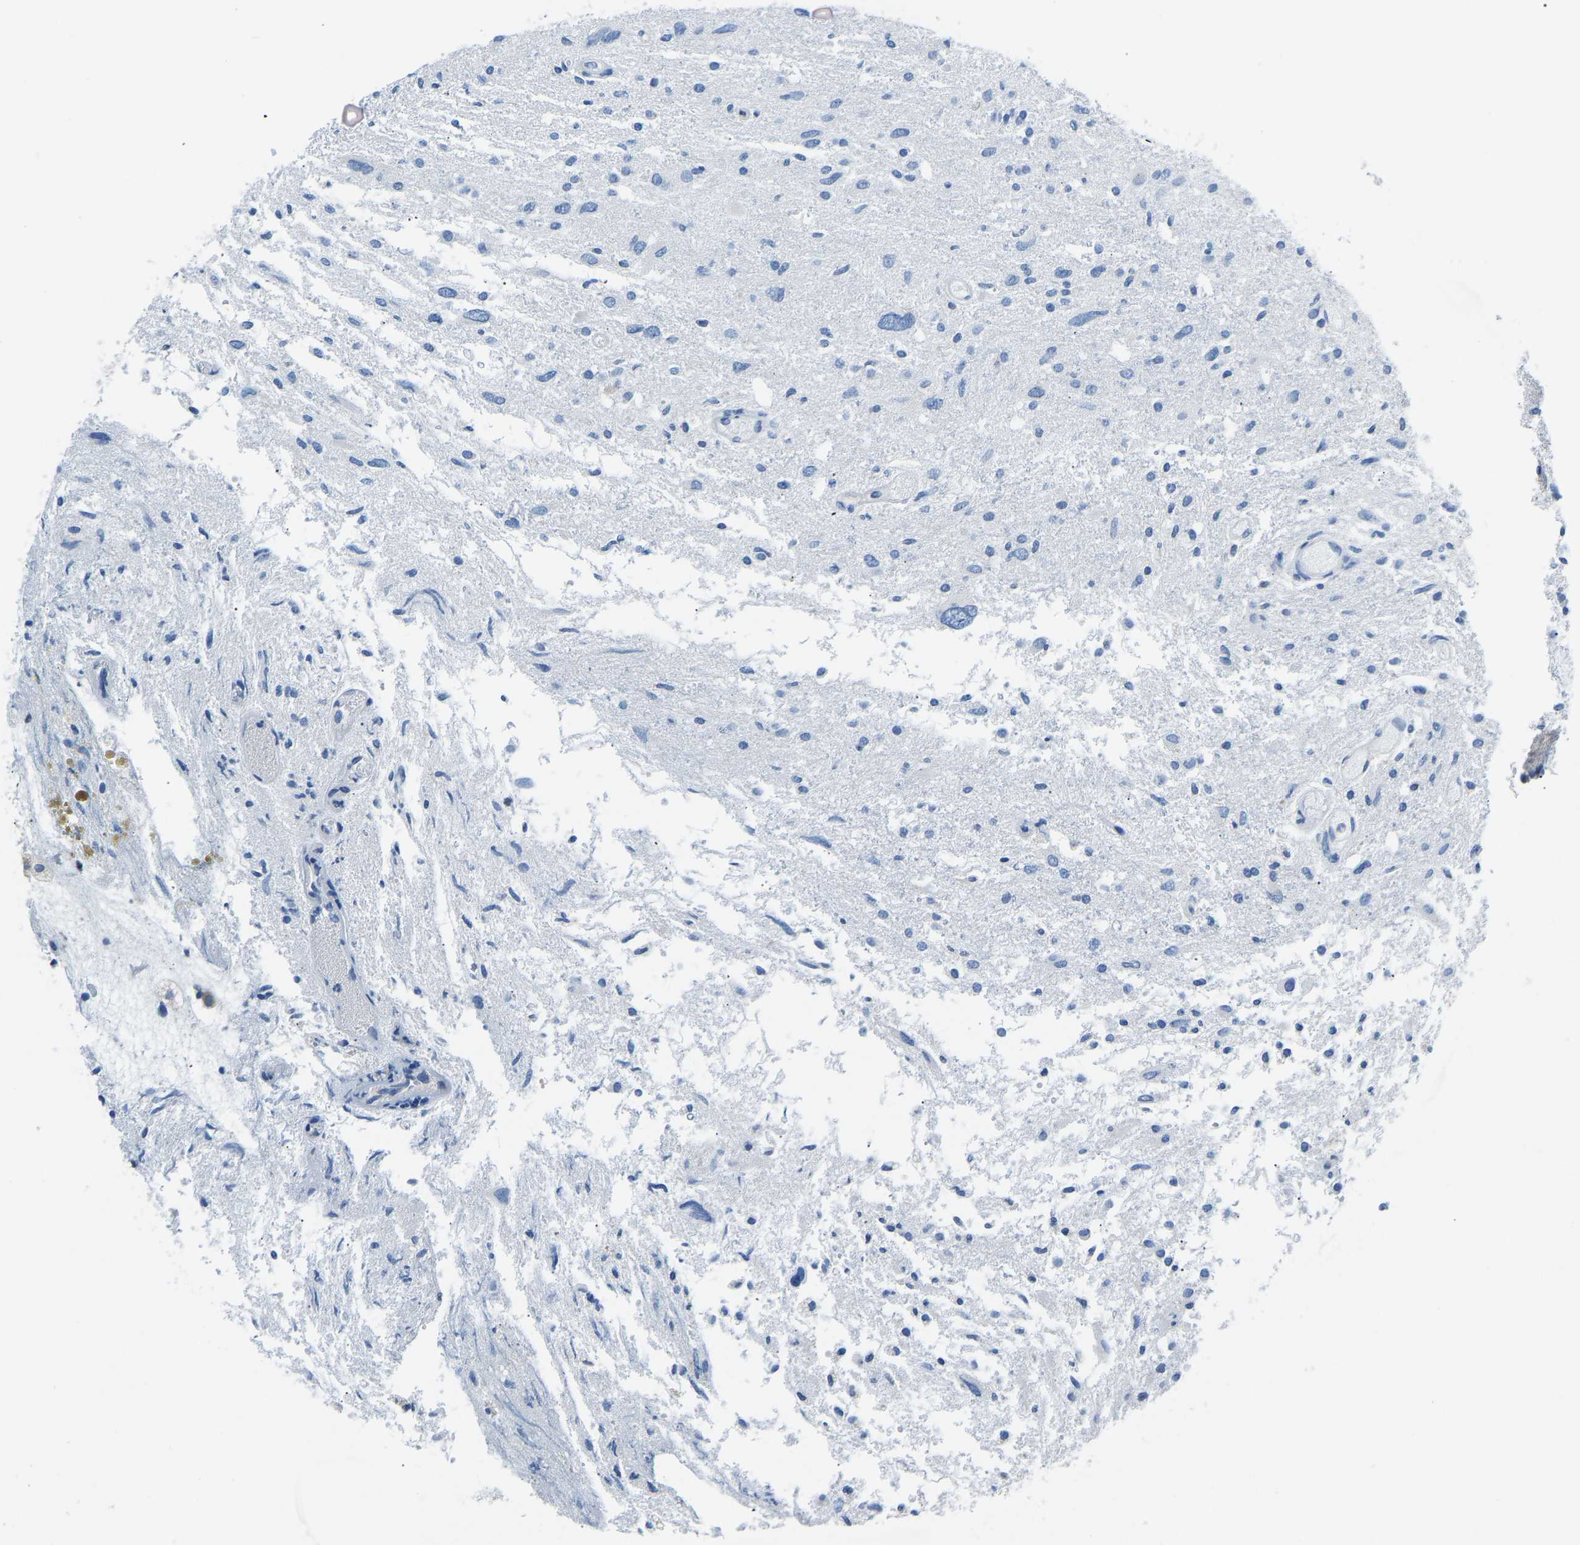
{"staining": {"intensity": "negative", "quantity": "none", "location": "none"}, "tissue": "glioma", "cell_type": "Tumor cells", "image_type": "cancer", "snomed": [{"axis": "morphology", "description": "Glioma, malignant, High grade"}, {"axis": "topography", "description": "Brain"}], "caption": "Immunohistochemistry (IHC) of glioma reveals no expression in tumor cells. (Brightfield microscopy of DAB immunohistochemistry (IHC) at high magnification).", "gene": "VRK1", "patient": {"sex": "female", "age": 59}}